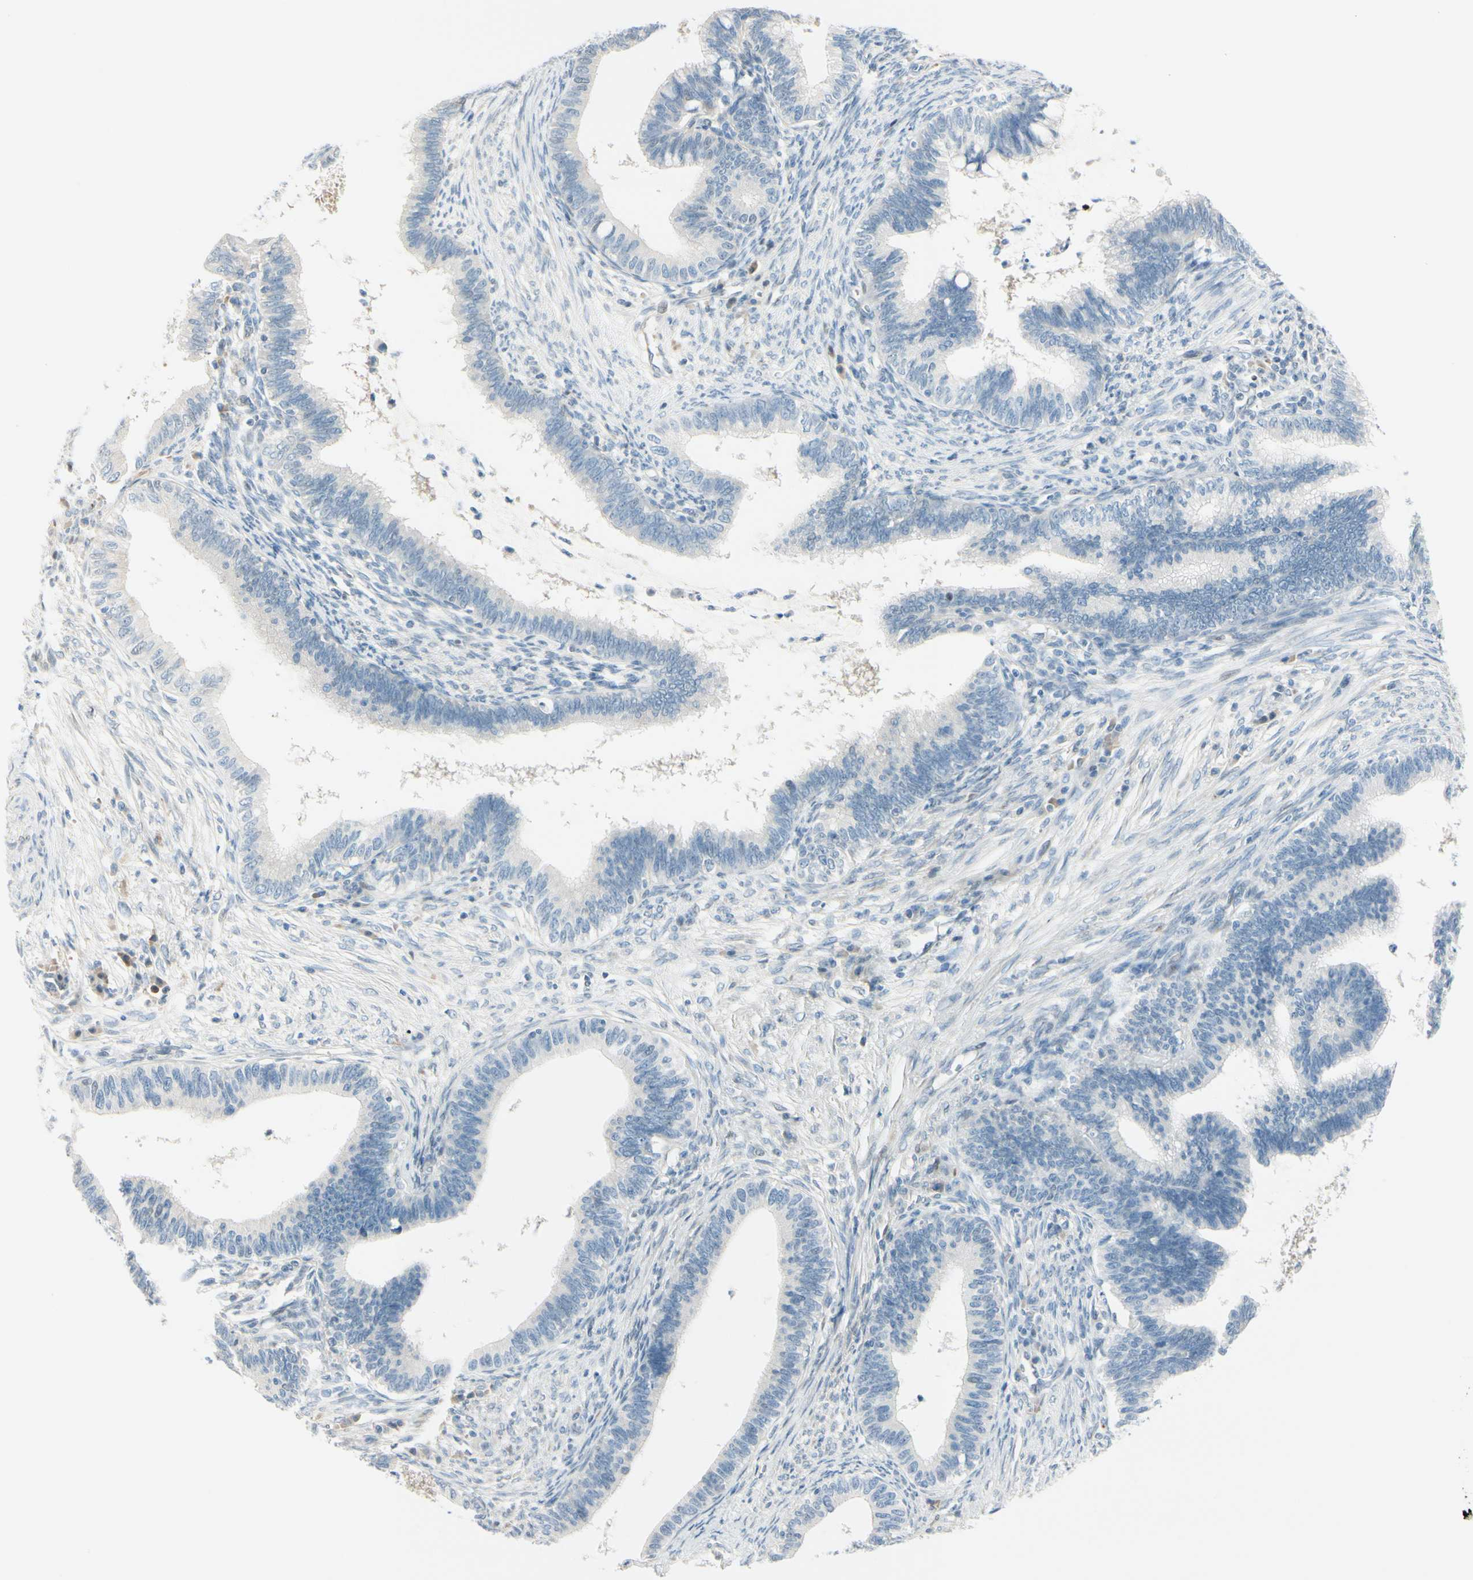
{"staining": {"intensity": "negative", "quantity": "none", "location": "none"}, "tissue": "cervical cancer", "cell_type": "Tumor cells", "image_type": "cancer", "snomed": [{"axis": "morphology", "description": "Adenocarcinoma, NOS"}, {"axis": "topography", "description": "Cervix"}], "caption": "Protein analysis of cervical cancer displays no significant staining in tumor cells.", "gene": "B4GALNT1", "patient": {"sex": "female", "age": 36}}